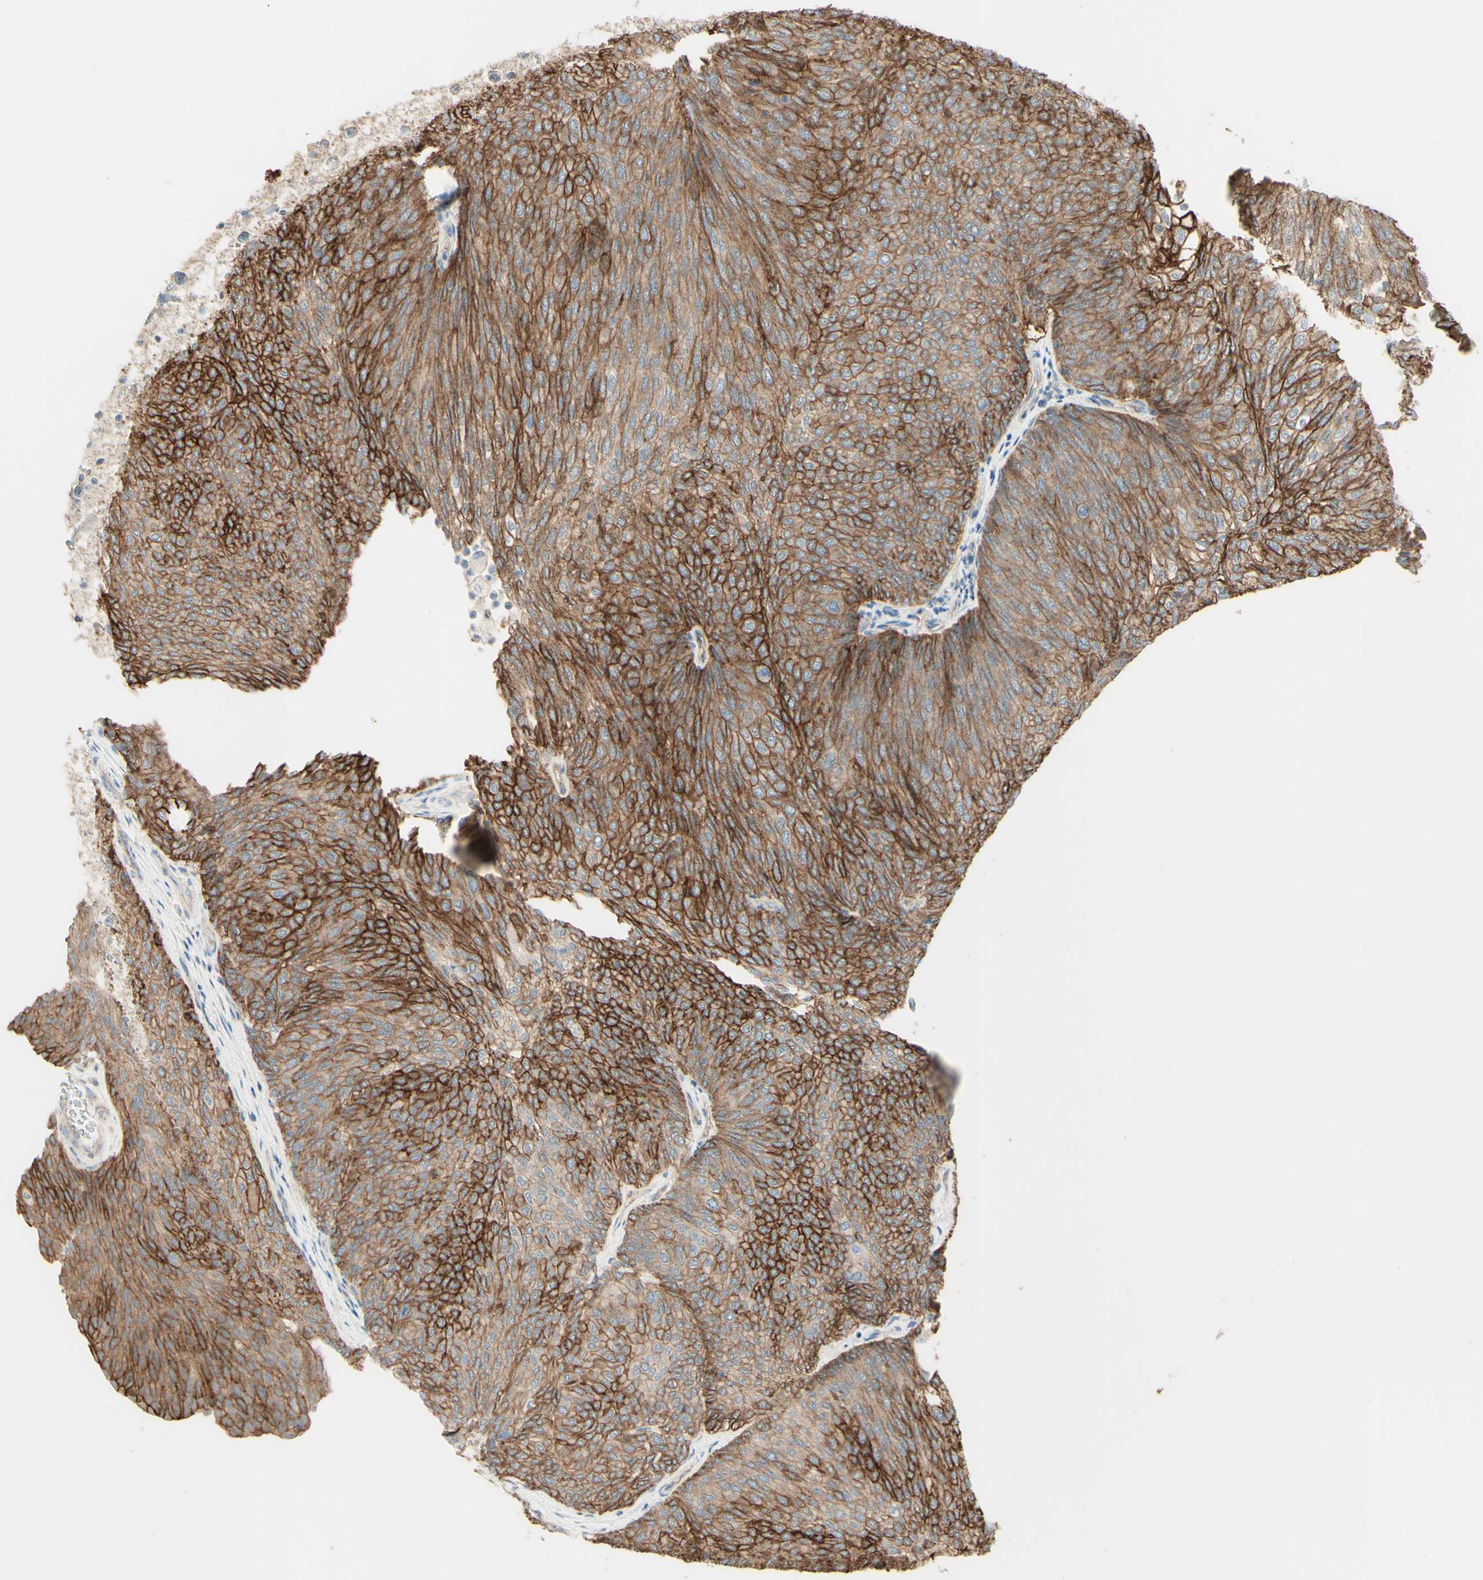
{"staining": {"intensity": "moderate", "quantity": ">75%", "location": "cytoplasmic/membranous"}, "tissue": "urothelial cancer", "cell_type": "Tumor cells", "image_type": "cancer", "snomed": [{"axis": "morphology", "description": "Urothelial carcinoma, Low grade"}, {"axis": "topography", "description": "Urinary bladder"}], "caption": "About >75% of tumor cells in human urothelial cancer demonstrate moderate cytoplasmic/membranous protein expression as visualized by brown immunohistochemical staining.", "gene": "RNF149", "patient": {"sex": "female", "age": 79}}